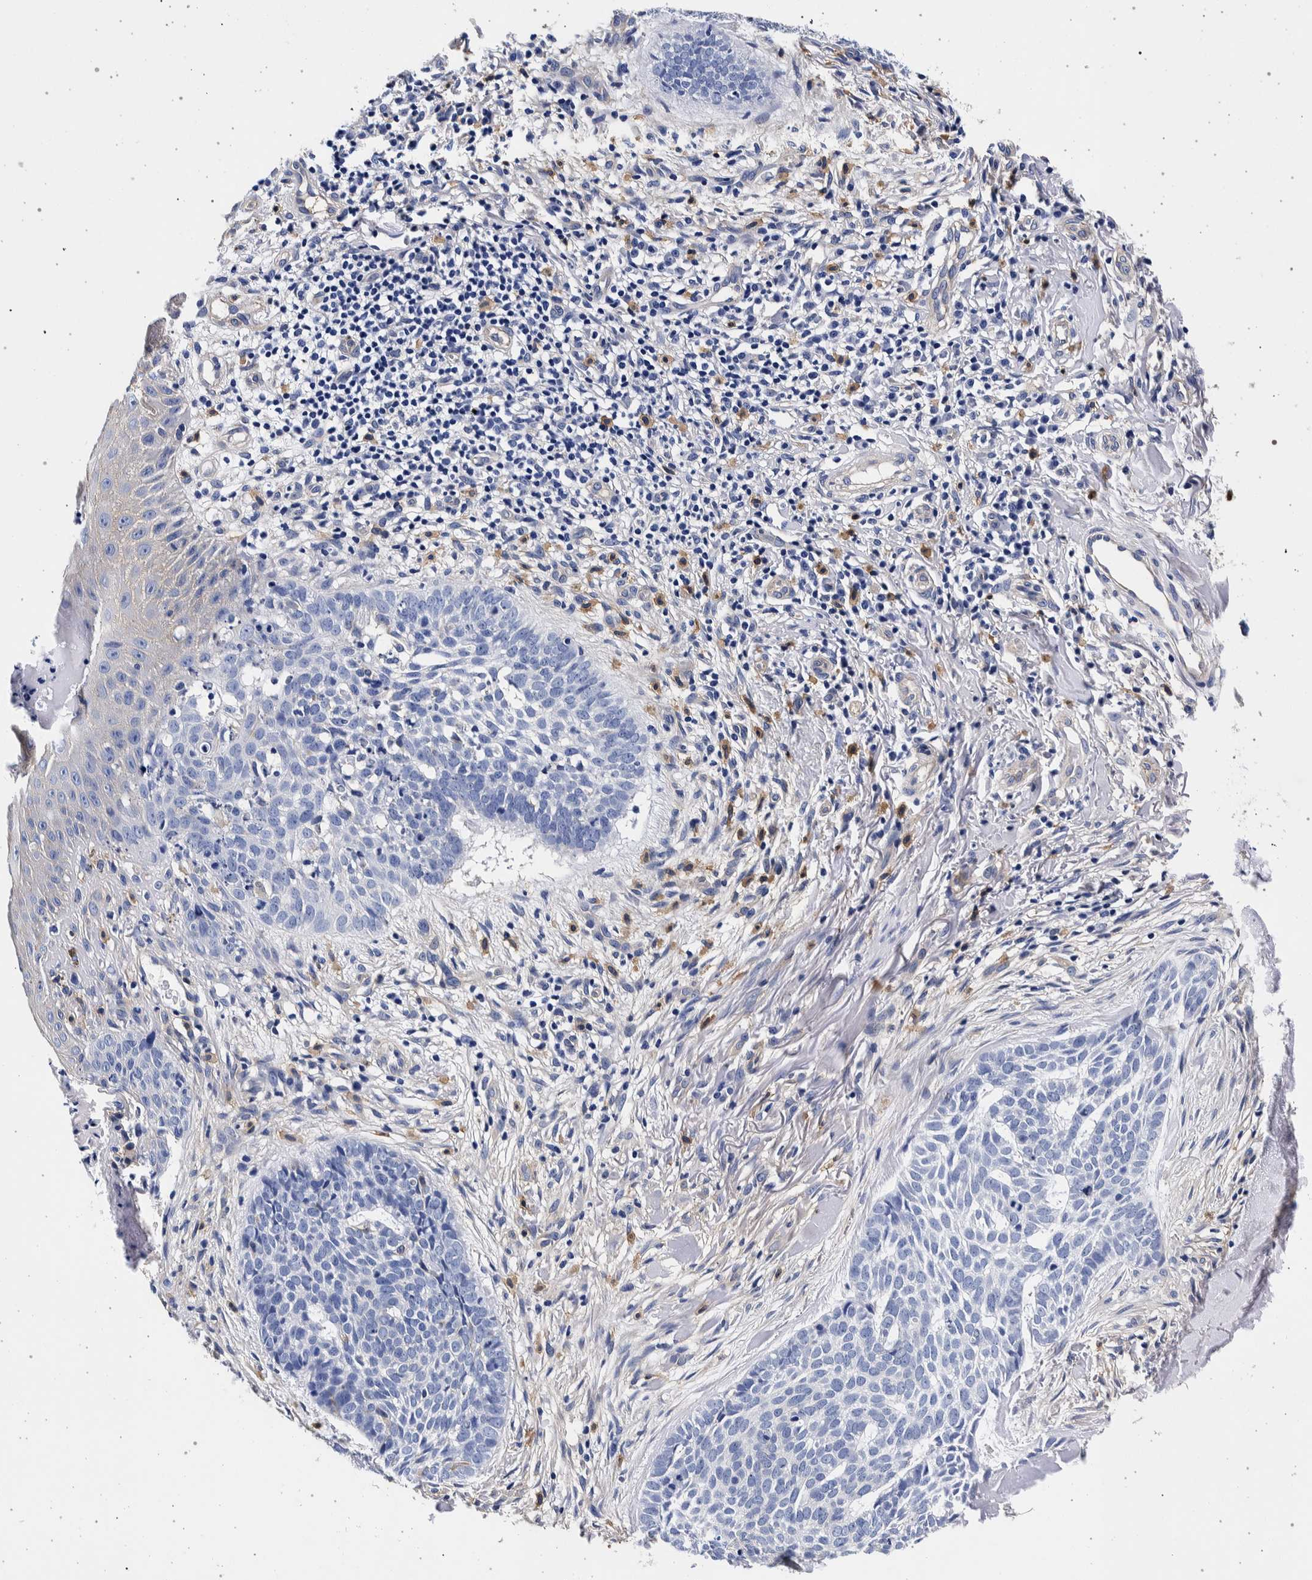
{"staining": {"intensity": "negative", "quantity": "none", "location": "none"}, "tissue": "skin cancer", "cell_type": "Tumor cells", "image_type": "cancer", "snomed": [{"axis": "morphology", "description": "Normal tissue, NOS"}, {"axis": "morphology", "description": "Basal cell carcinoma"}, {"axis": "topography", "description": "Skin"}], "caption": "Skin cancer stained for a protein using IHC exhibits no positivity tumor cells.", "gene": "NIBAN2", "patient": {"sex": "male", "age": 67}}